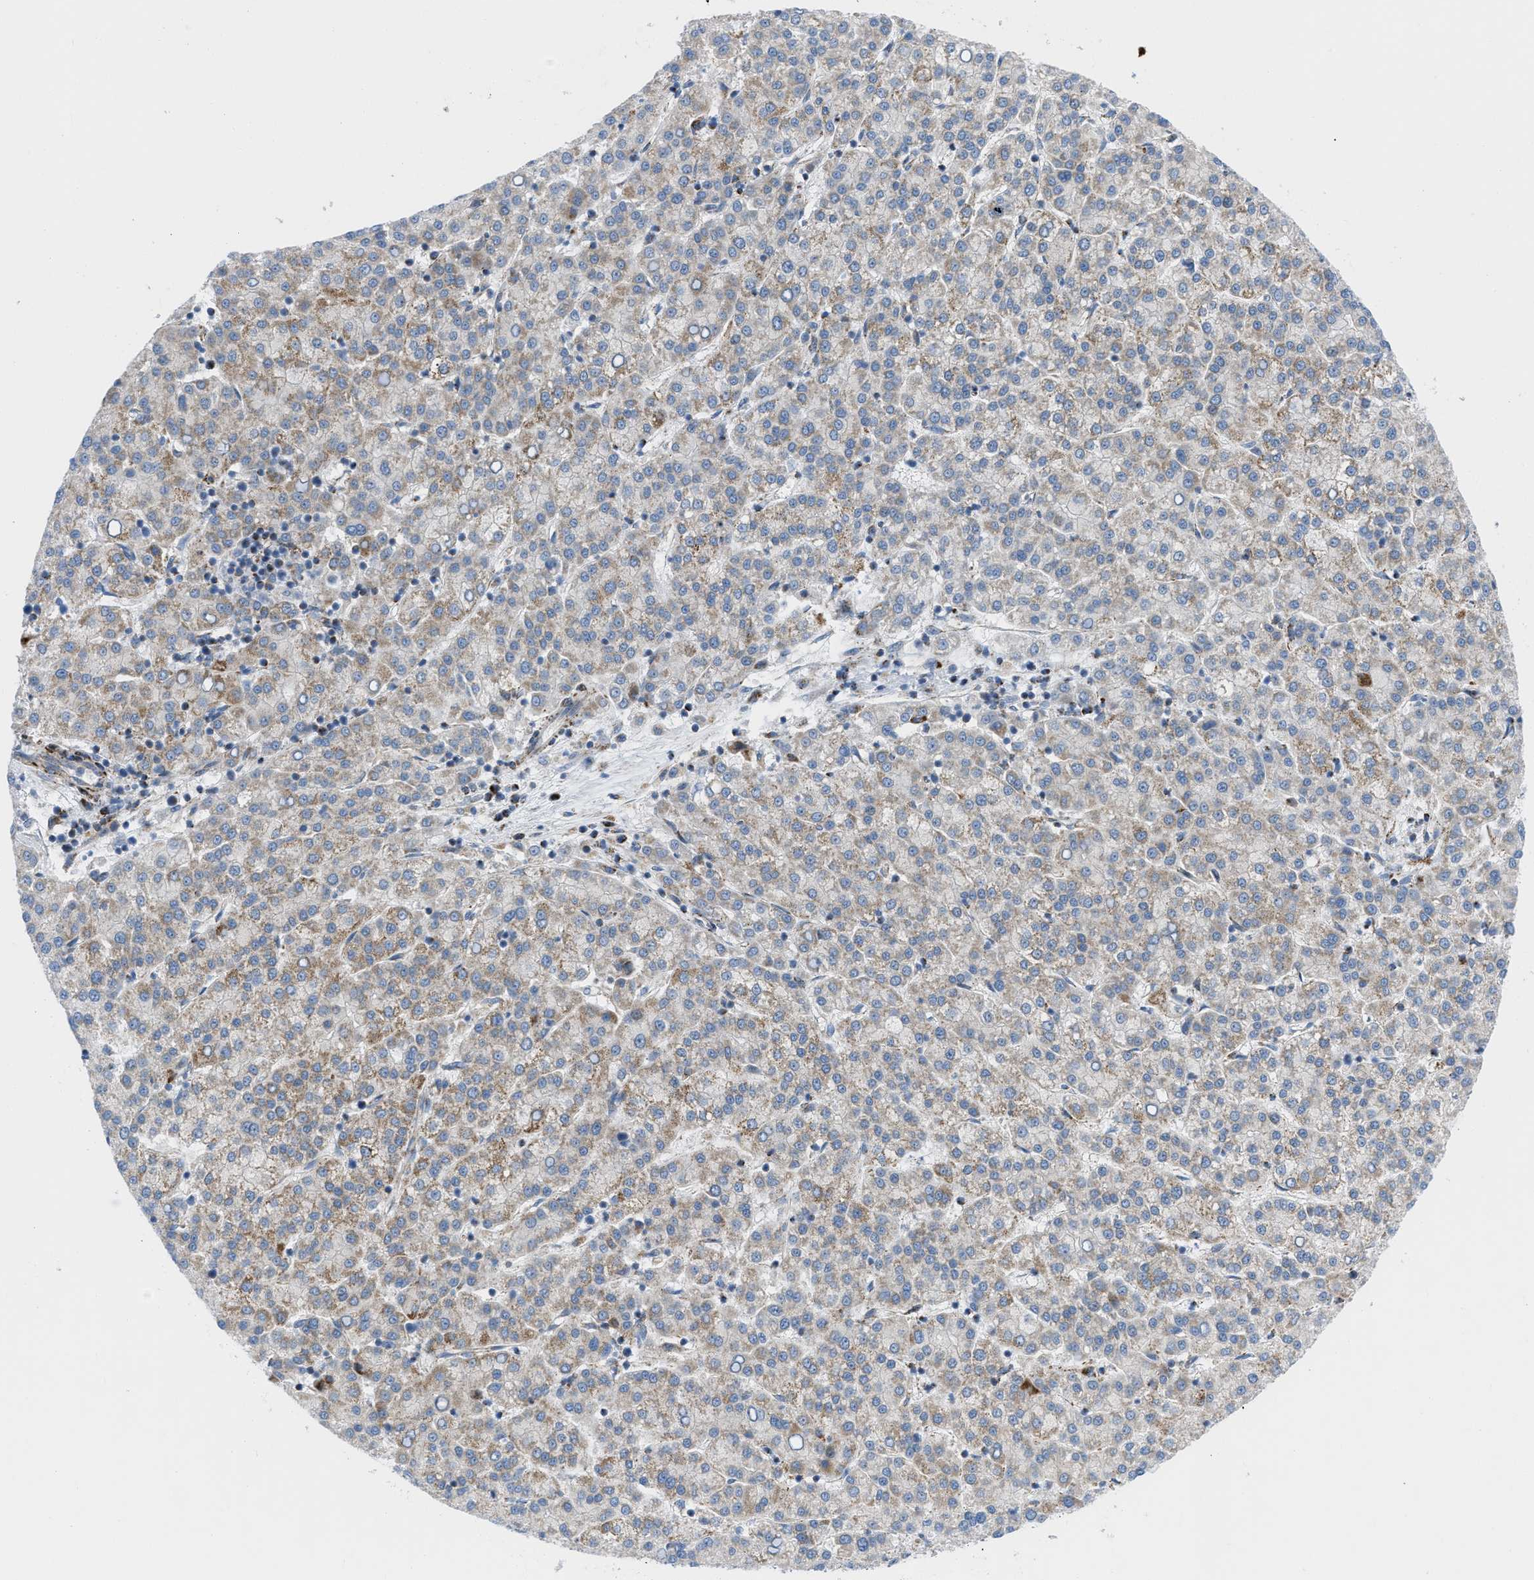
{"staining": {"intensity": "moderate", "quantity": "25%-75%", "location": "cytoplasmic/membranous"}, "tissue": "liver cancer", "cell_type": "Tumor cells", "image_type": "cancer", "snomed": [{"axis": "morphology", "description": "Carcinoma, Hepatocellular, NOS"}, {"axis": "topography", "description": "Liver"}], "caption": "Immunohistochemistry (IHC) of human liver hepatocellular carcinoma reveals medium levels of moderate cytoplasmic/membranous staining in approximately 25%-75% of tumor cells.", "gene": "RBBP9", "patient": {"sex": "female", "age": 58}}